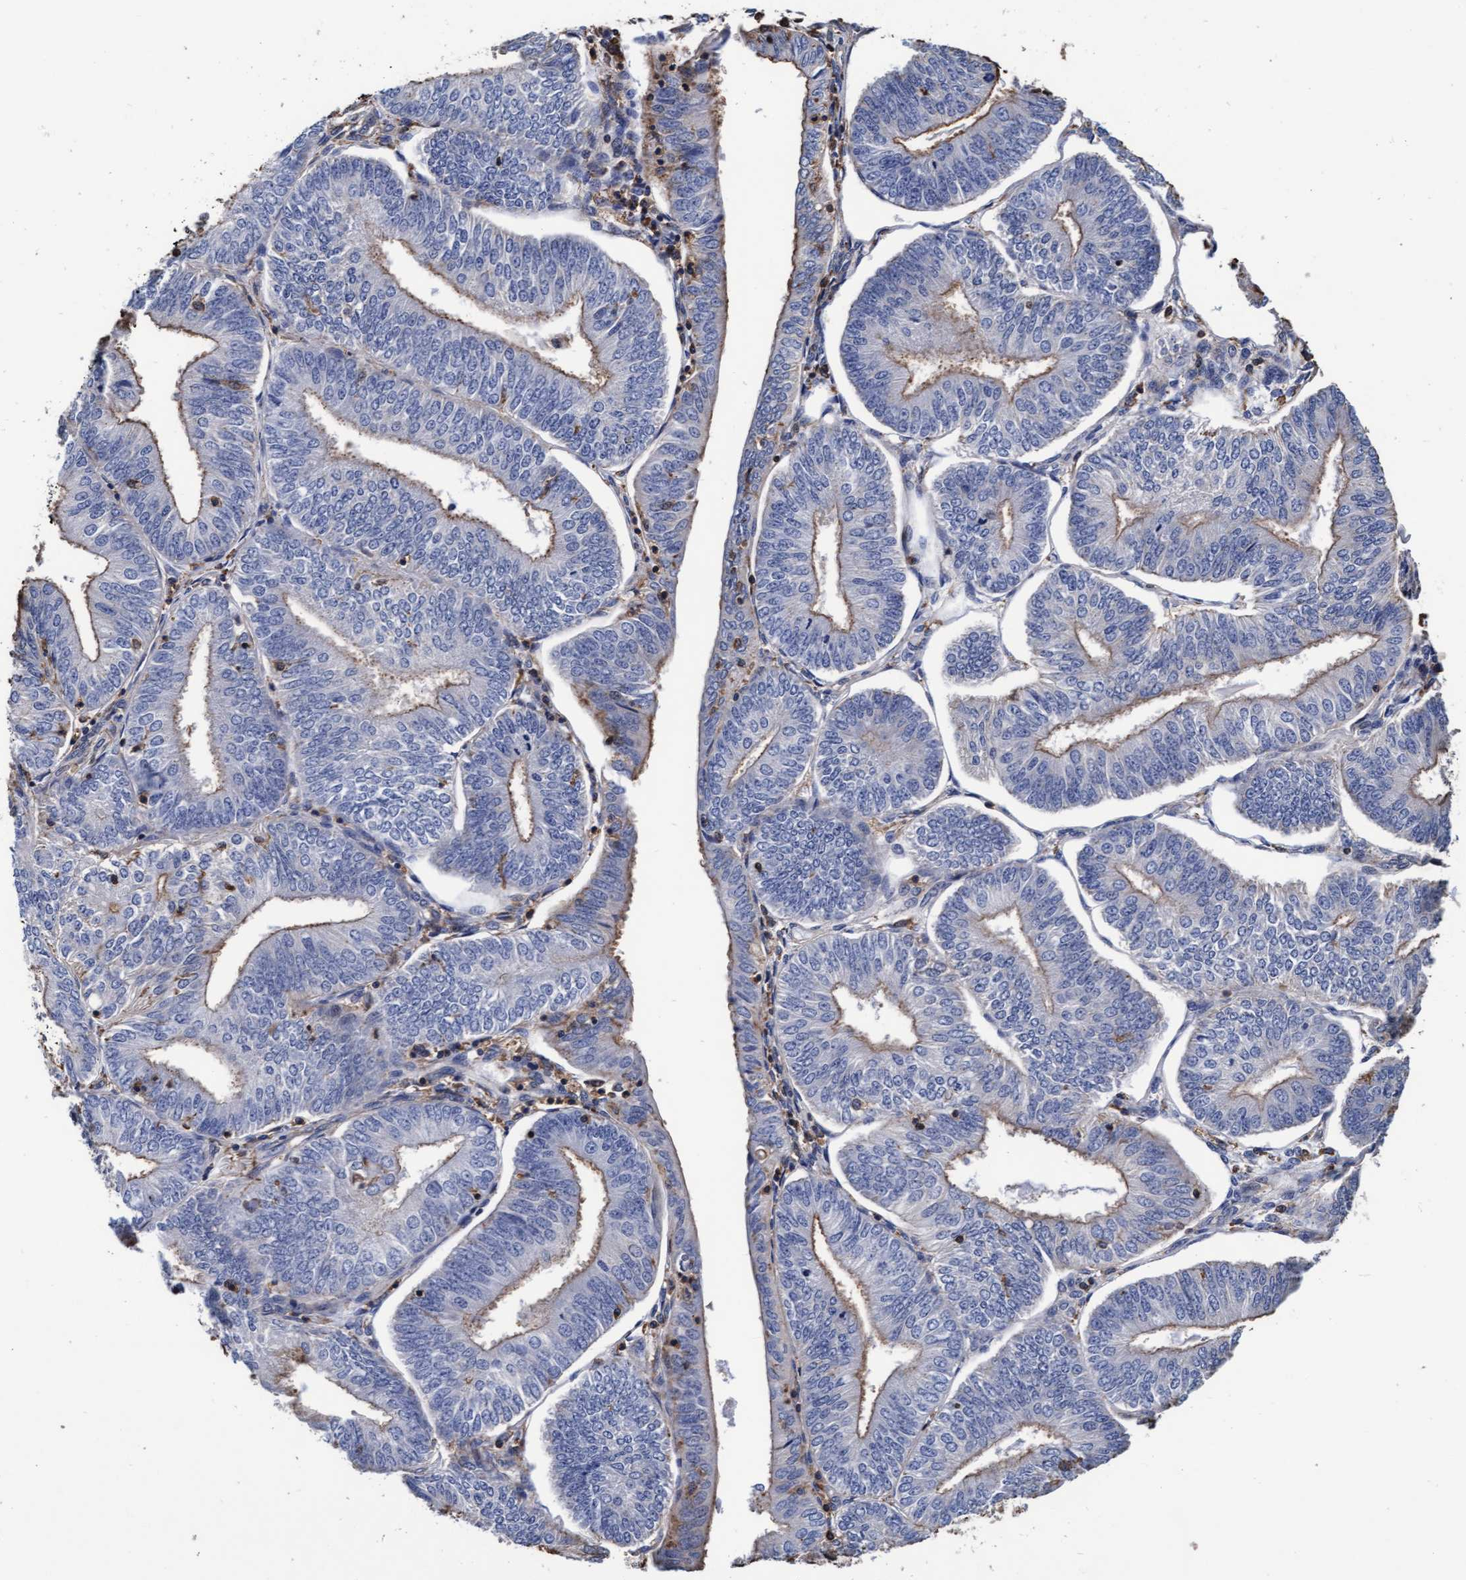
{"staining": {"intensity": "weak", "quantity": "25%-75%", "location": "cytoplasmic/membranous"}, "tissue": "endometrial cancer", "cell_type": "Tumor cells", "image_type": "cancer", "snomed": [{"axis": "morphology", "description": "Adenocarcinoma, NOS"}, {"axis": "topography", "description": "Endometrium"}], "caption": "IHC image of neoplastic tissue: endometrial cancer (adenocarcinoma) stained using immunohistochemistry (IHC) reveals low levels of weak protein expression localized specifically in the cytoplasmic/membranous of tumor cells, appearing as a cytoplasmic/membranous brown color.", "gene": "GRHPR", "patient": {"sex": "female", "age": 58}}